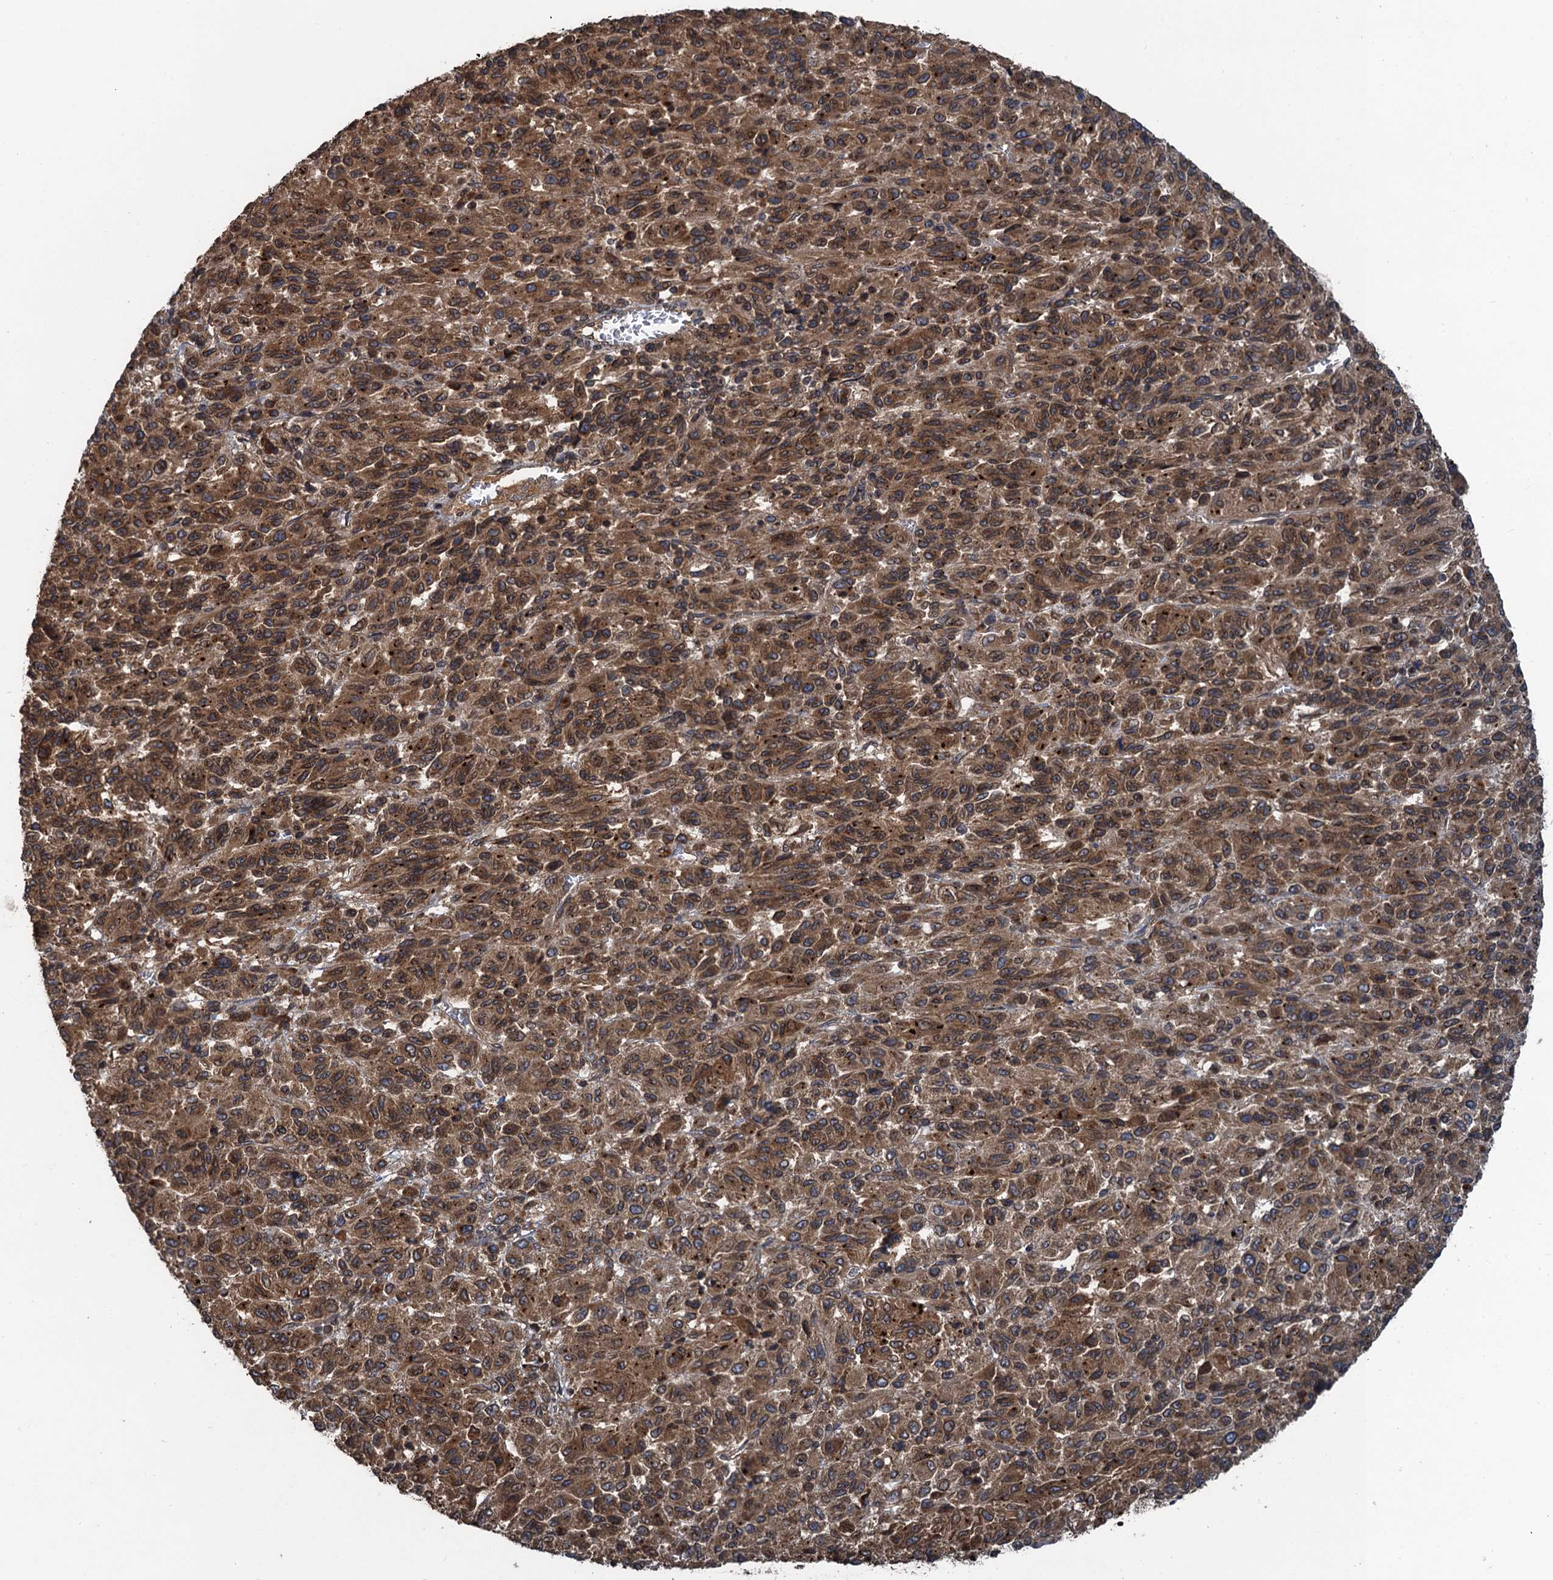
{"staining": {"intensity": "moderate", "quantity": ">75%", "location": "cytoplasmic/membranous"}, "tissue": "melanoma", "cell_type": "Tumor cells", "image_type": "cancer", "snomed": [{"axis": "morphology", "description": "Malignant melanoma, Metastatic site"}, {"axis": "topography", "description": "Lung"}], "caption": "Malignant melanoma (metastatic site) tissue shows moderate cytoplasmic/membranous expression in approximately >75% of tumor cells, visualized by immunohistochemistry.", "gene": "GLE1", "patient": {"sex": "male", "age": 64}}